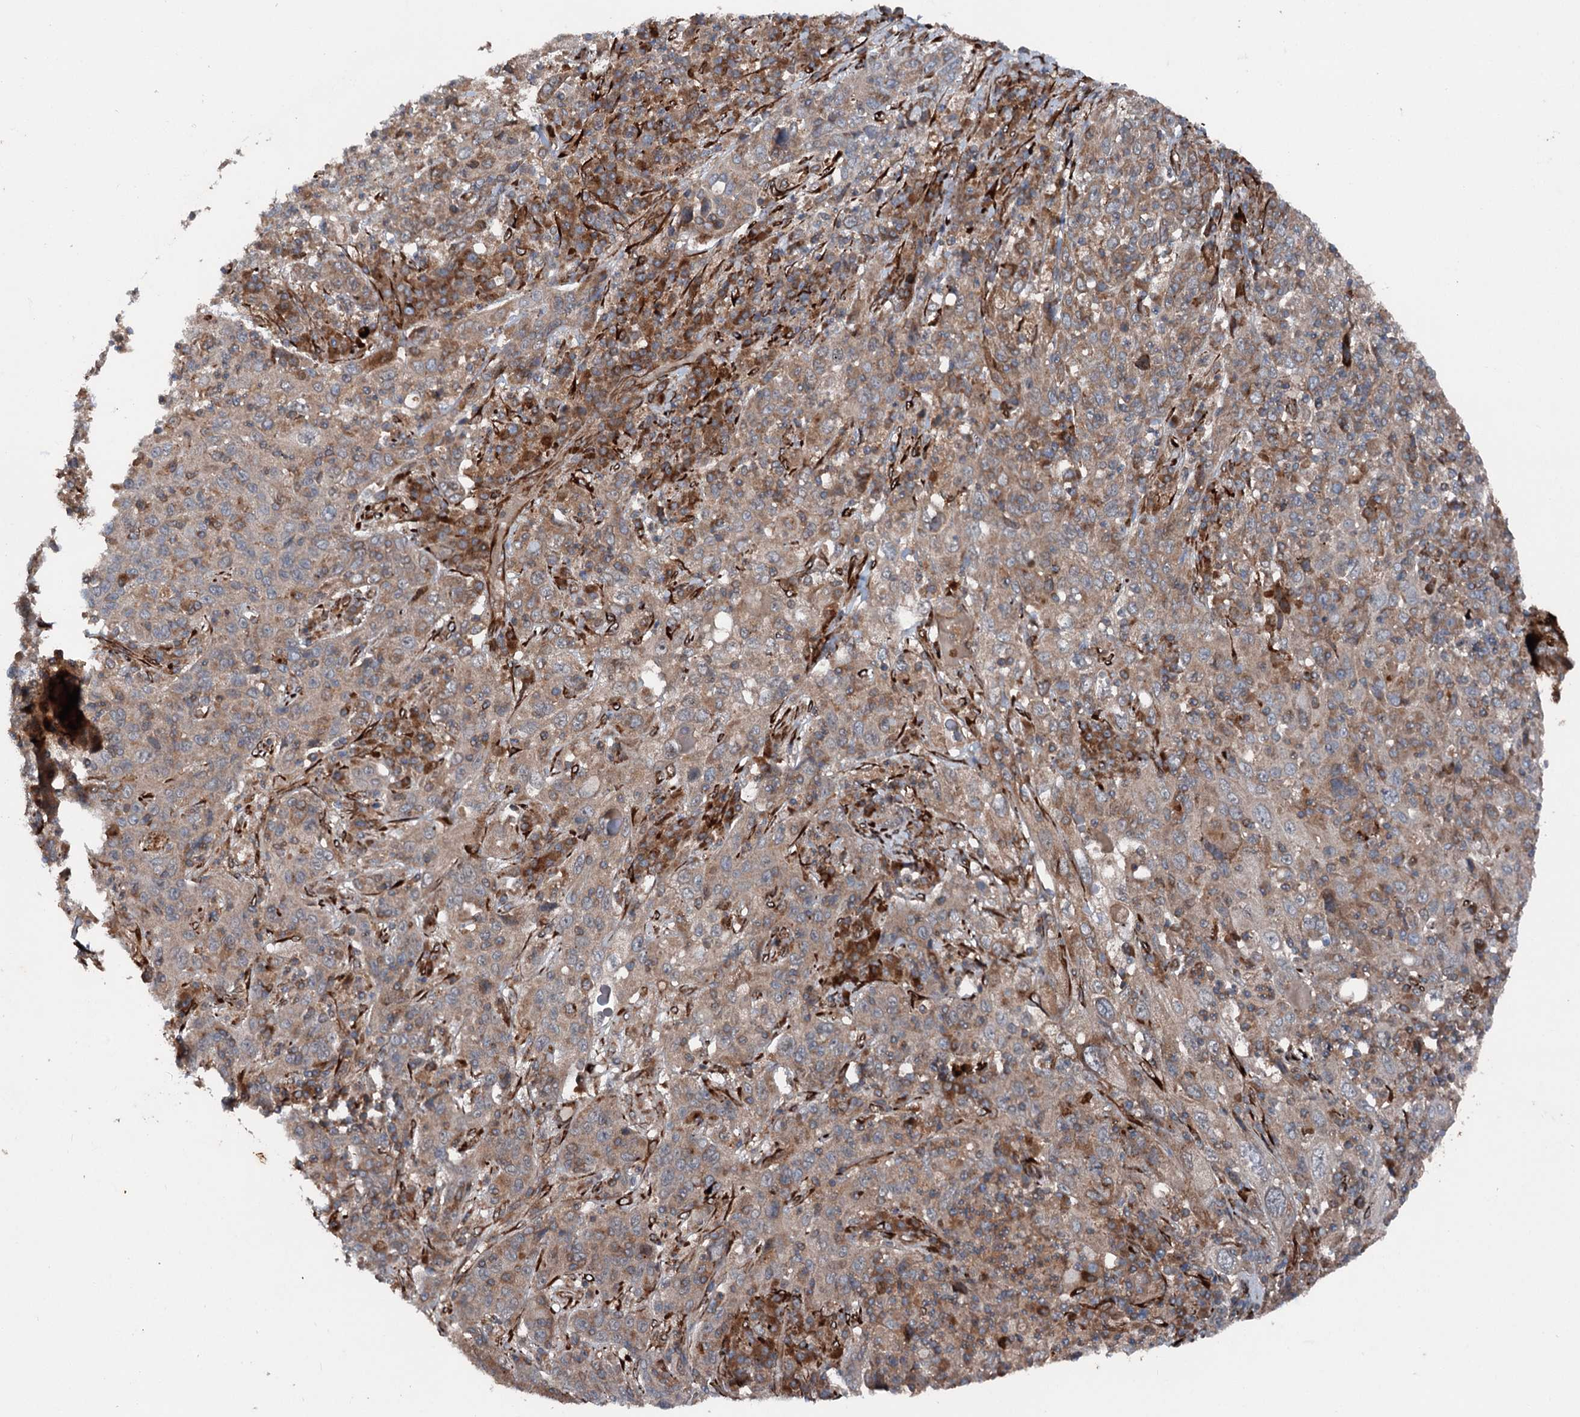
{"staining": {"intensity": "moderate", "quantity": "25%-75%", "location": "cytoplasmic/membranous"}, "tissue": "cervical cancer", "cell_type": "Tumor cells", "image_type": "cancer", "snomed": [{"axis": "morphology", "description": "Squamous cell carcinoma, NOS"}, {"axis": "topography", "description": "Cervix"}], "caption": "This micrograph shows immunohistochemistry staining of squamous cell carcinoma (cervical), with medium moderate cytoplasmic/membranous positivity in about 25%-75% of tumor cells.", "gene": "DDIAS", "patient": {"sex": "female", "age": 46}}